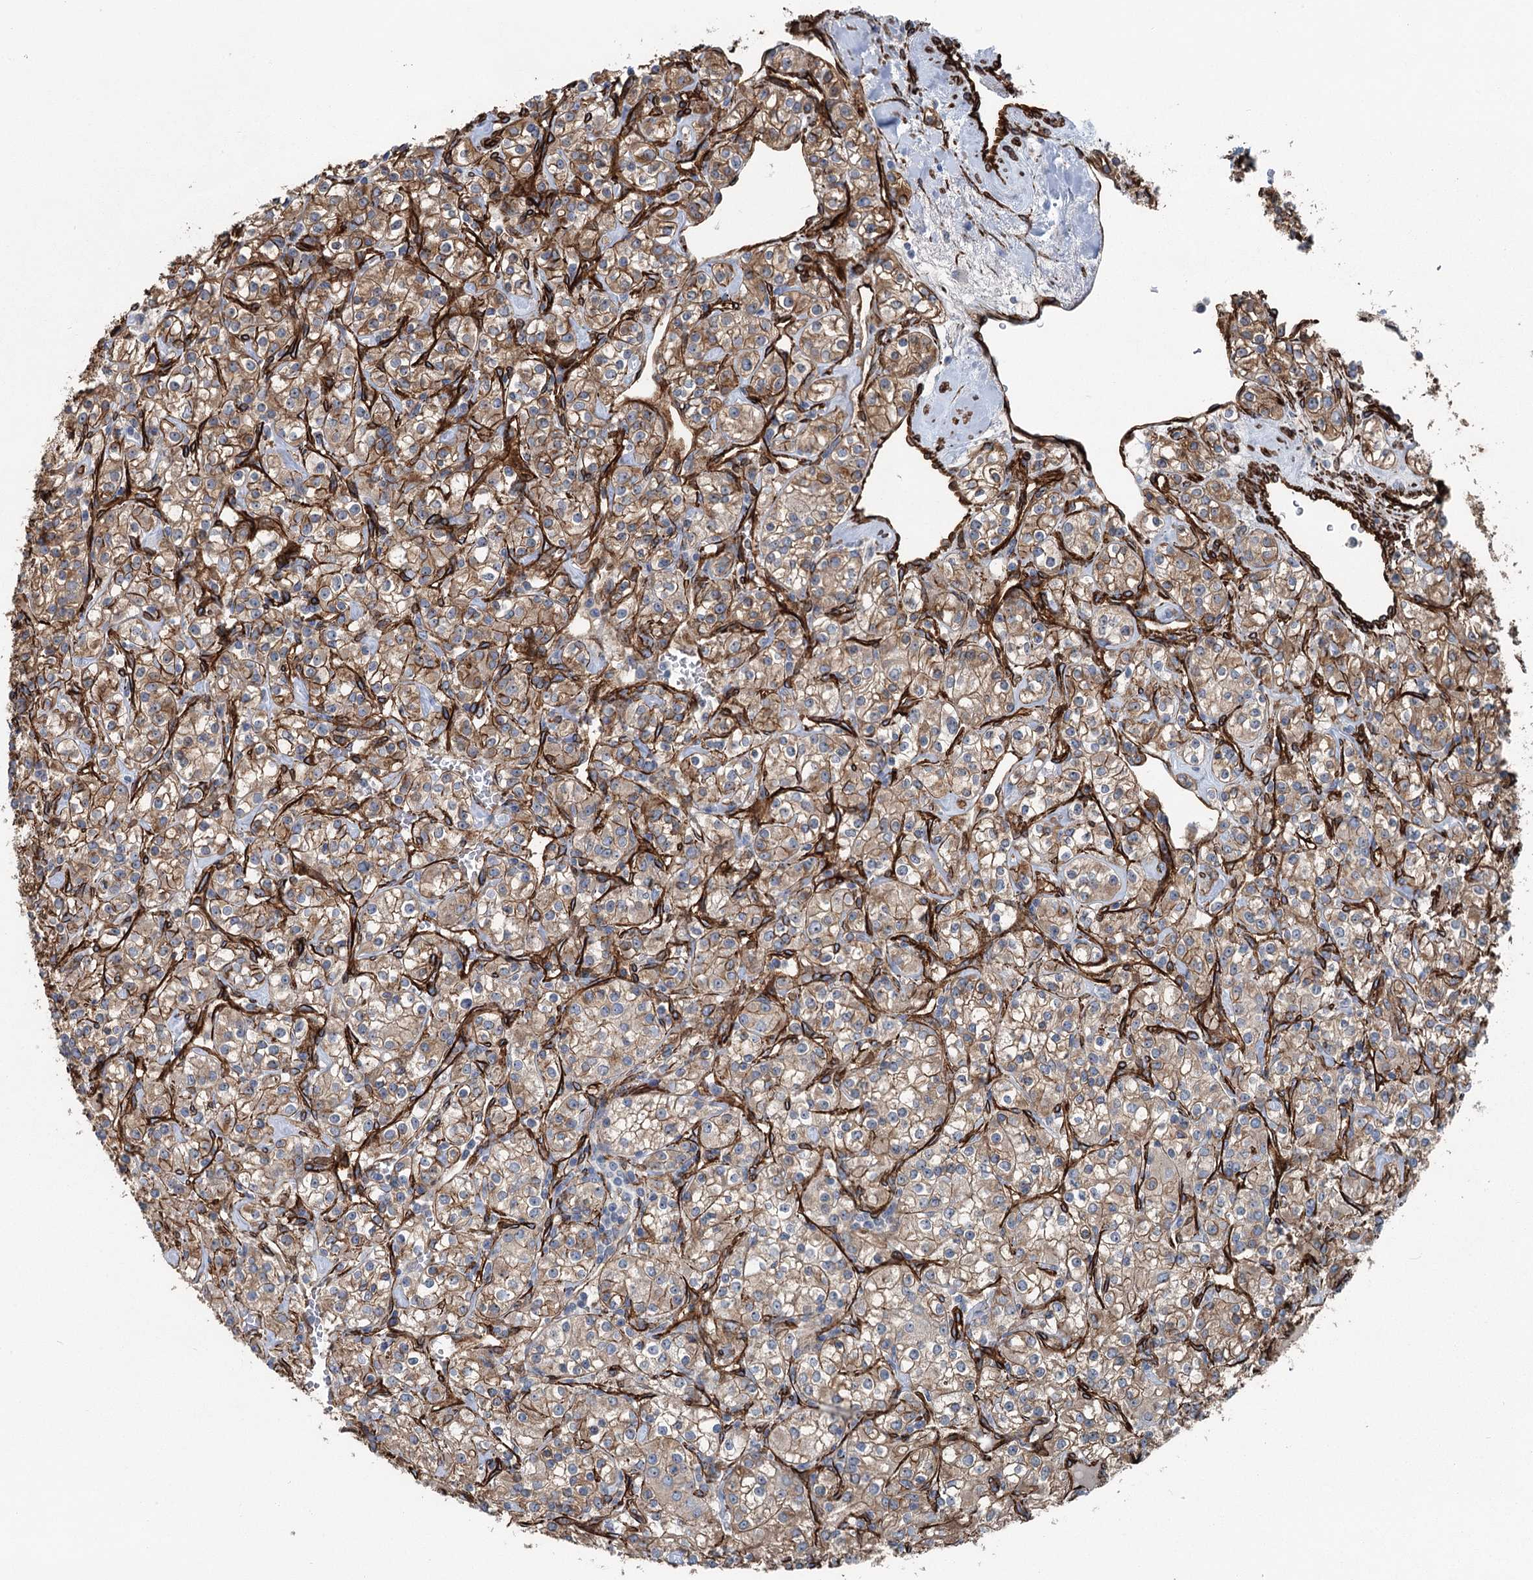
{"staining": {"intensity": "moderate", "quantity": ">75%", "location": "cytoplasmic/membranous"}, "tissue": "renal cancer", "cell_type": "Tumor cells", "image_type": "cancer", "snomed": [{"axis": "morphology", "description": "Adenocarcinoma, NOS"}, {"axis": "topography", "description": "Kidney"}], "caption": "Immunohistochemical staining of human renal cancer demonstrates medium levels of moderate cytoplasmic/membranous positivity in approximately >75% of tumor cells. (Stains: DAB (3,3'-diaminobenzidine) in brown, nuclei in blue, Microscopy: brightfield microscopy at high magnification).", "gene": "IQSEC1", "patient": {"sex": "male", "age": 77}}